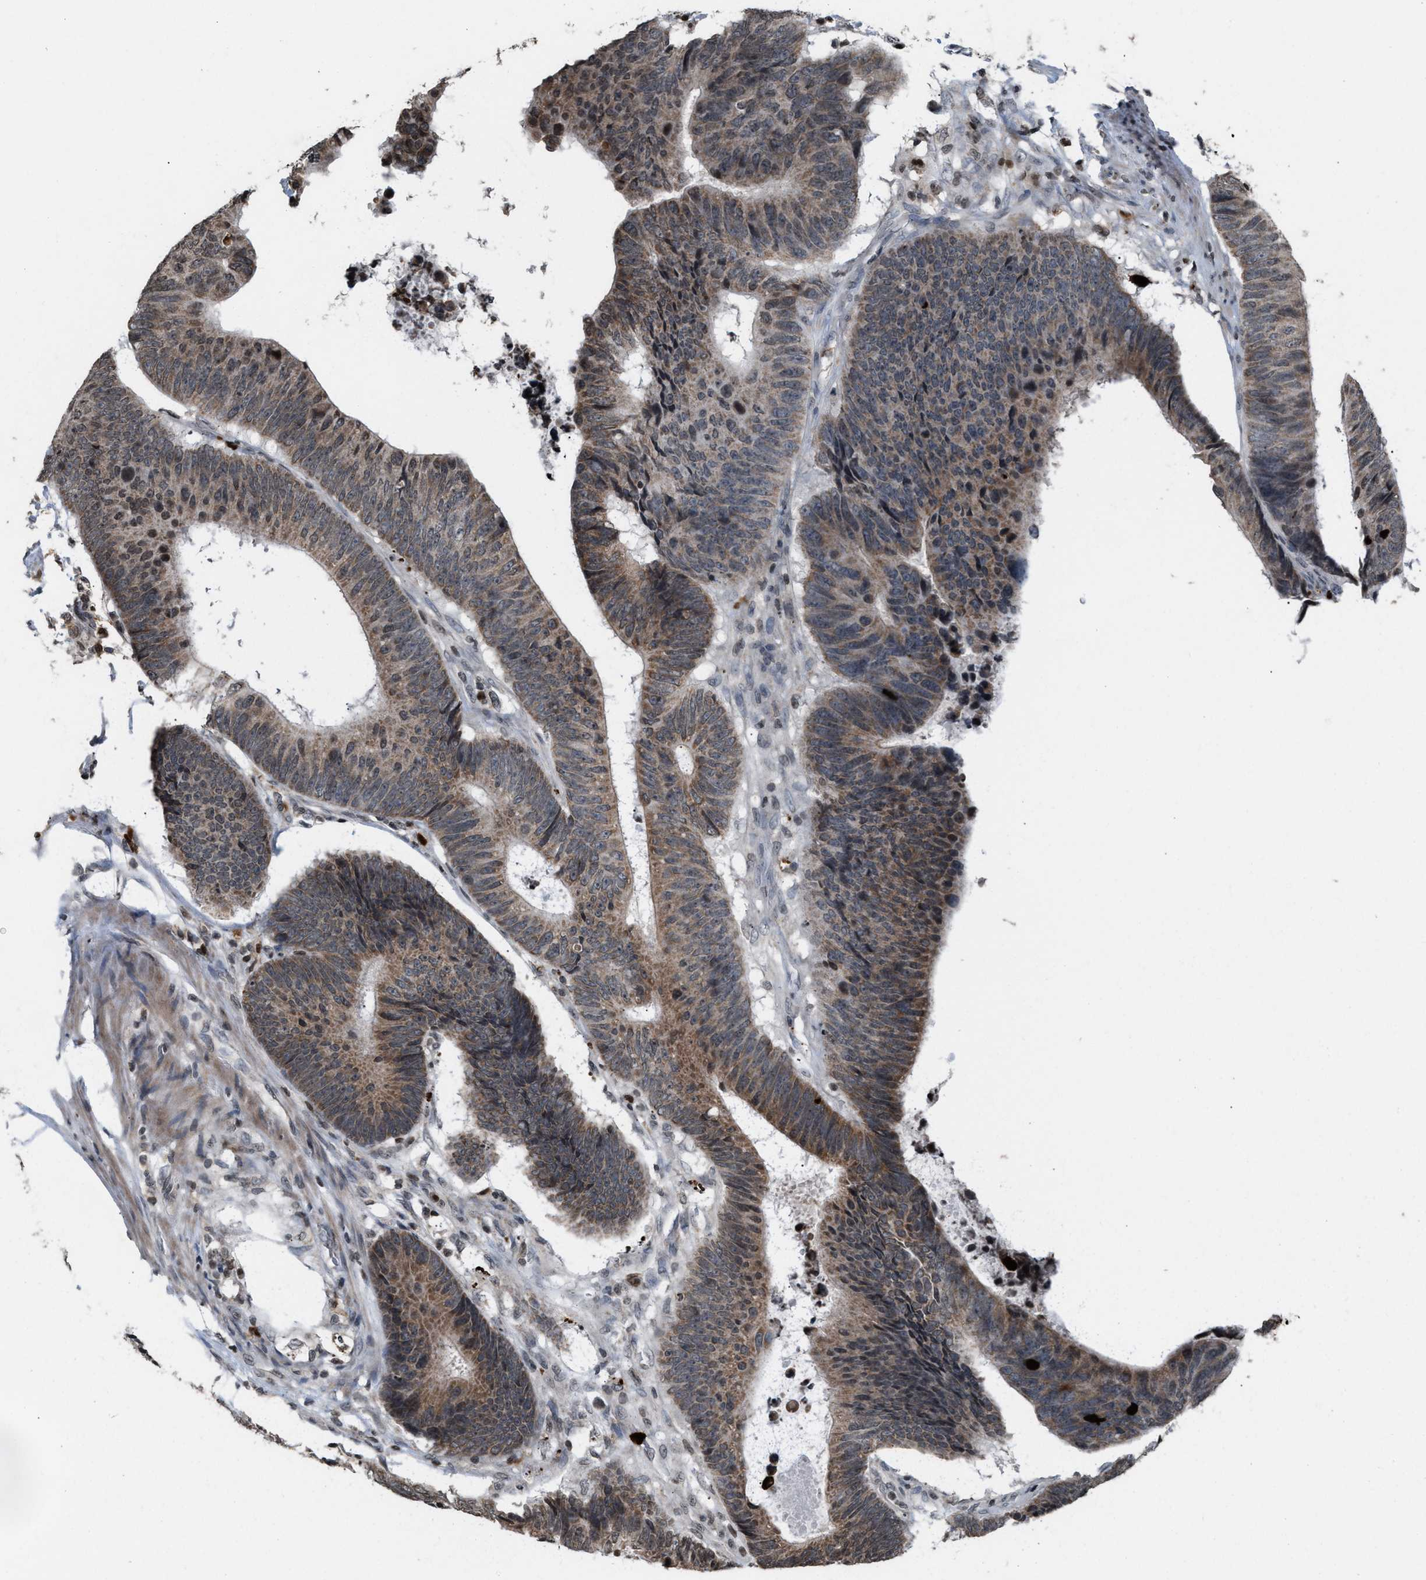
{"staining": {"intensity": "moderate", "quantity": ">75%", "location": "cytoplasmic/membranous"}, "tissue": "colorectal cancer", "cell_type": "Tumor cells", "image_type": "cancer", "snomed": [{"axis": "morphology", "description": "Adenocarcinoma, NOS"}, {"axis": "topography", "description": "Colon"}], "caption": "This photomicrograph reveals immunohistochemistry staining of colorectal adenocarcinoma, with medium moderate cytoplasmic/membranous expression in about >75% of tumor cells.", "gene": "PRUNE2", "patient": {"sex": "male", "age": 56}}